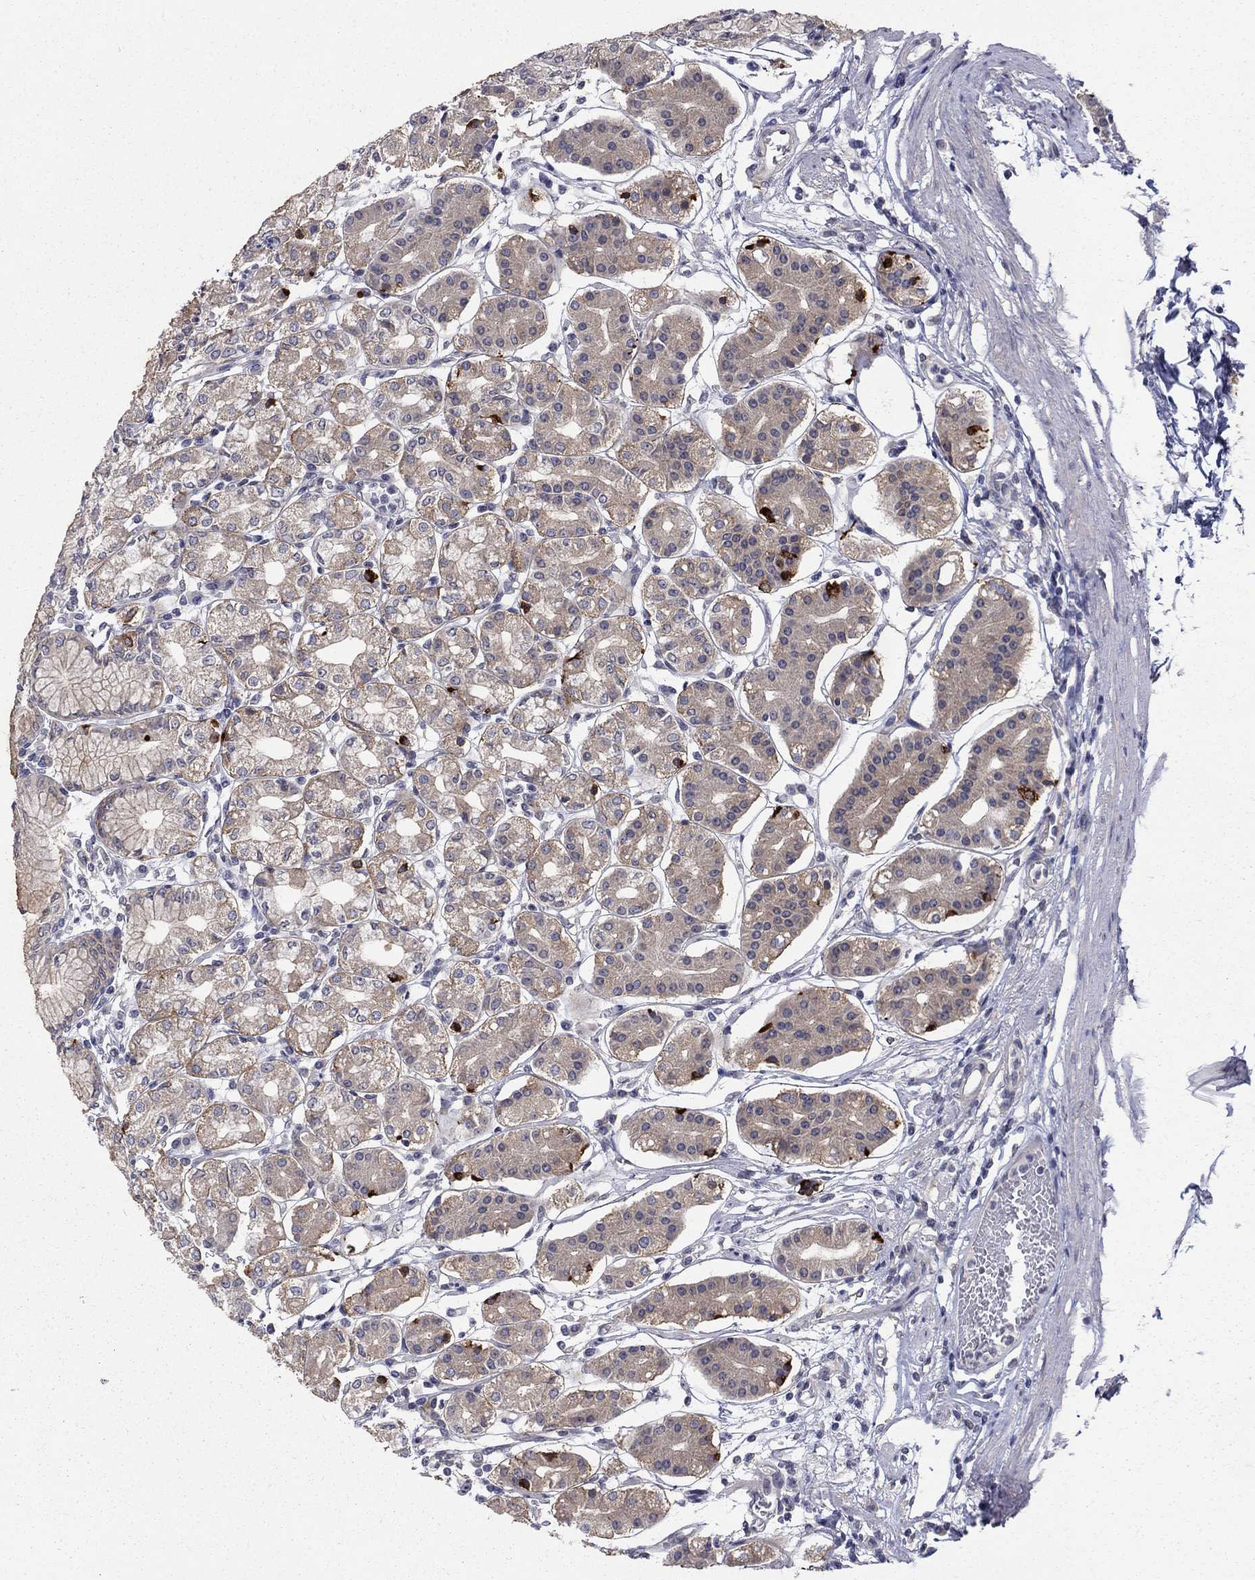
{"staining": {"intensity": "strong", "quantity": "<25%", "location": "cytoplasmic/membranous"}, "tissue": "stomach", "cell_type": "Glandular cells", "image_type": "normal", "snomed": [{"axis": "morphology", "description": "Normal tissue, NOS"}, {"axis": "topography", "description": "Skeletal muscle"}, {"axis": "topography", "description": "Stomach"}], "caption": "Glandular cells display medium levels of strong cytoplasmic/membranous positivity in approximately <25% of cells in normal human stomach.", "gene": "SH2B1", "patient": {"sex": "female", "age": 57}}